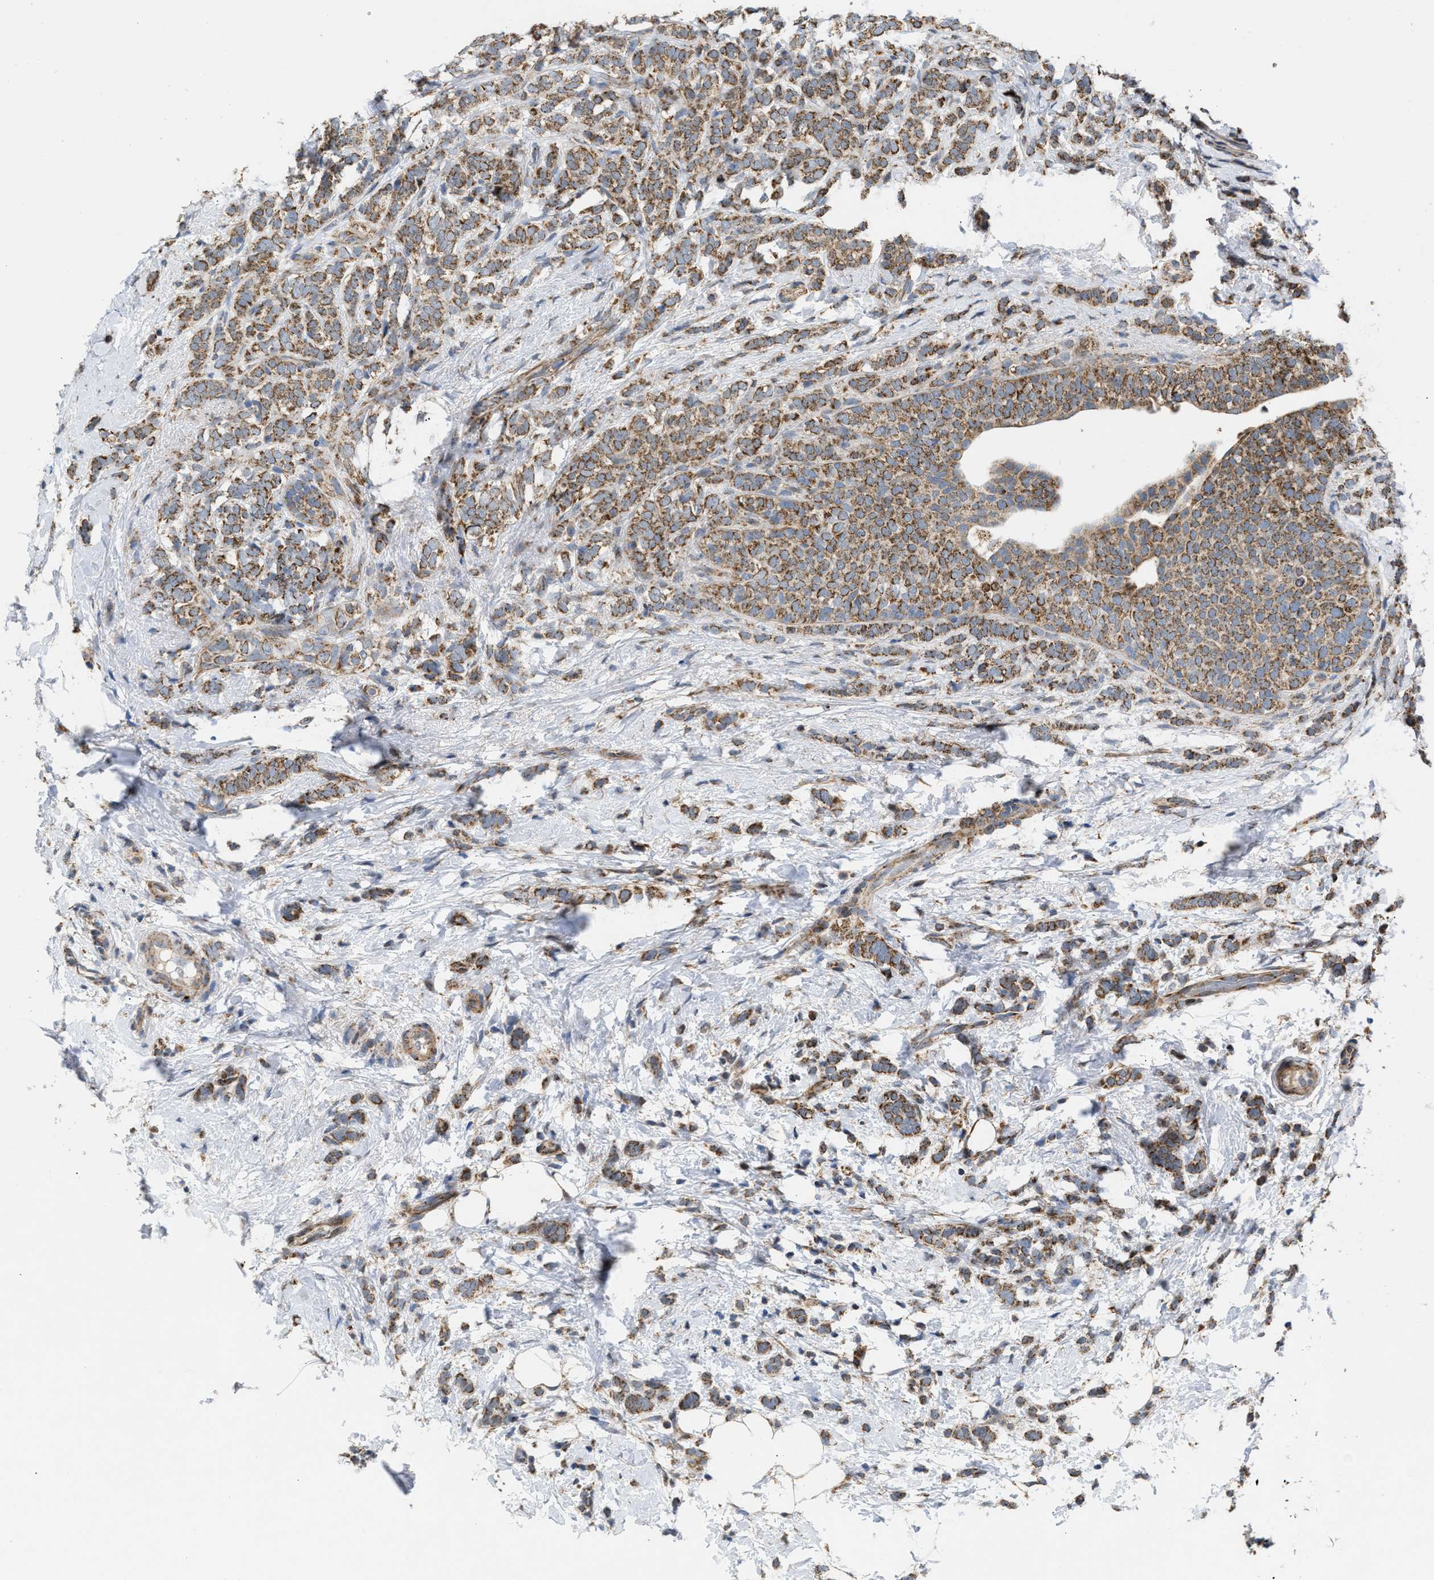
{"staining": {"intensity": "moderate", "quantity": ">75%", "location": "cytoplasmic/membranous"}, "tissue": "breast cancer", "cell_type": "Tumor cells", "image_type": "cancer", "snomed": [{"axis": "morphology", "description": "Lobular carcinoma"}, {"axis": "topography", "description": "Breast"}], "caption": "Human breast lobular carcinoma stained with a brown dye displays moderate cytoplasmic/membranous positive positivity in about >75% of tumor cells.", "gene": "TACO1", "patient": {"sex": "female", "age": 50}}